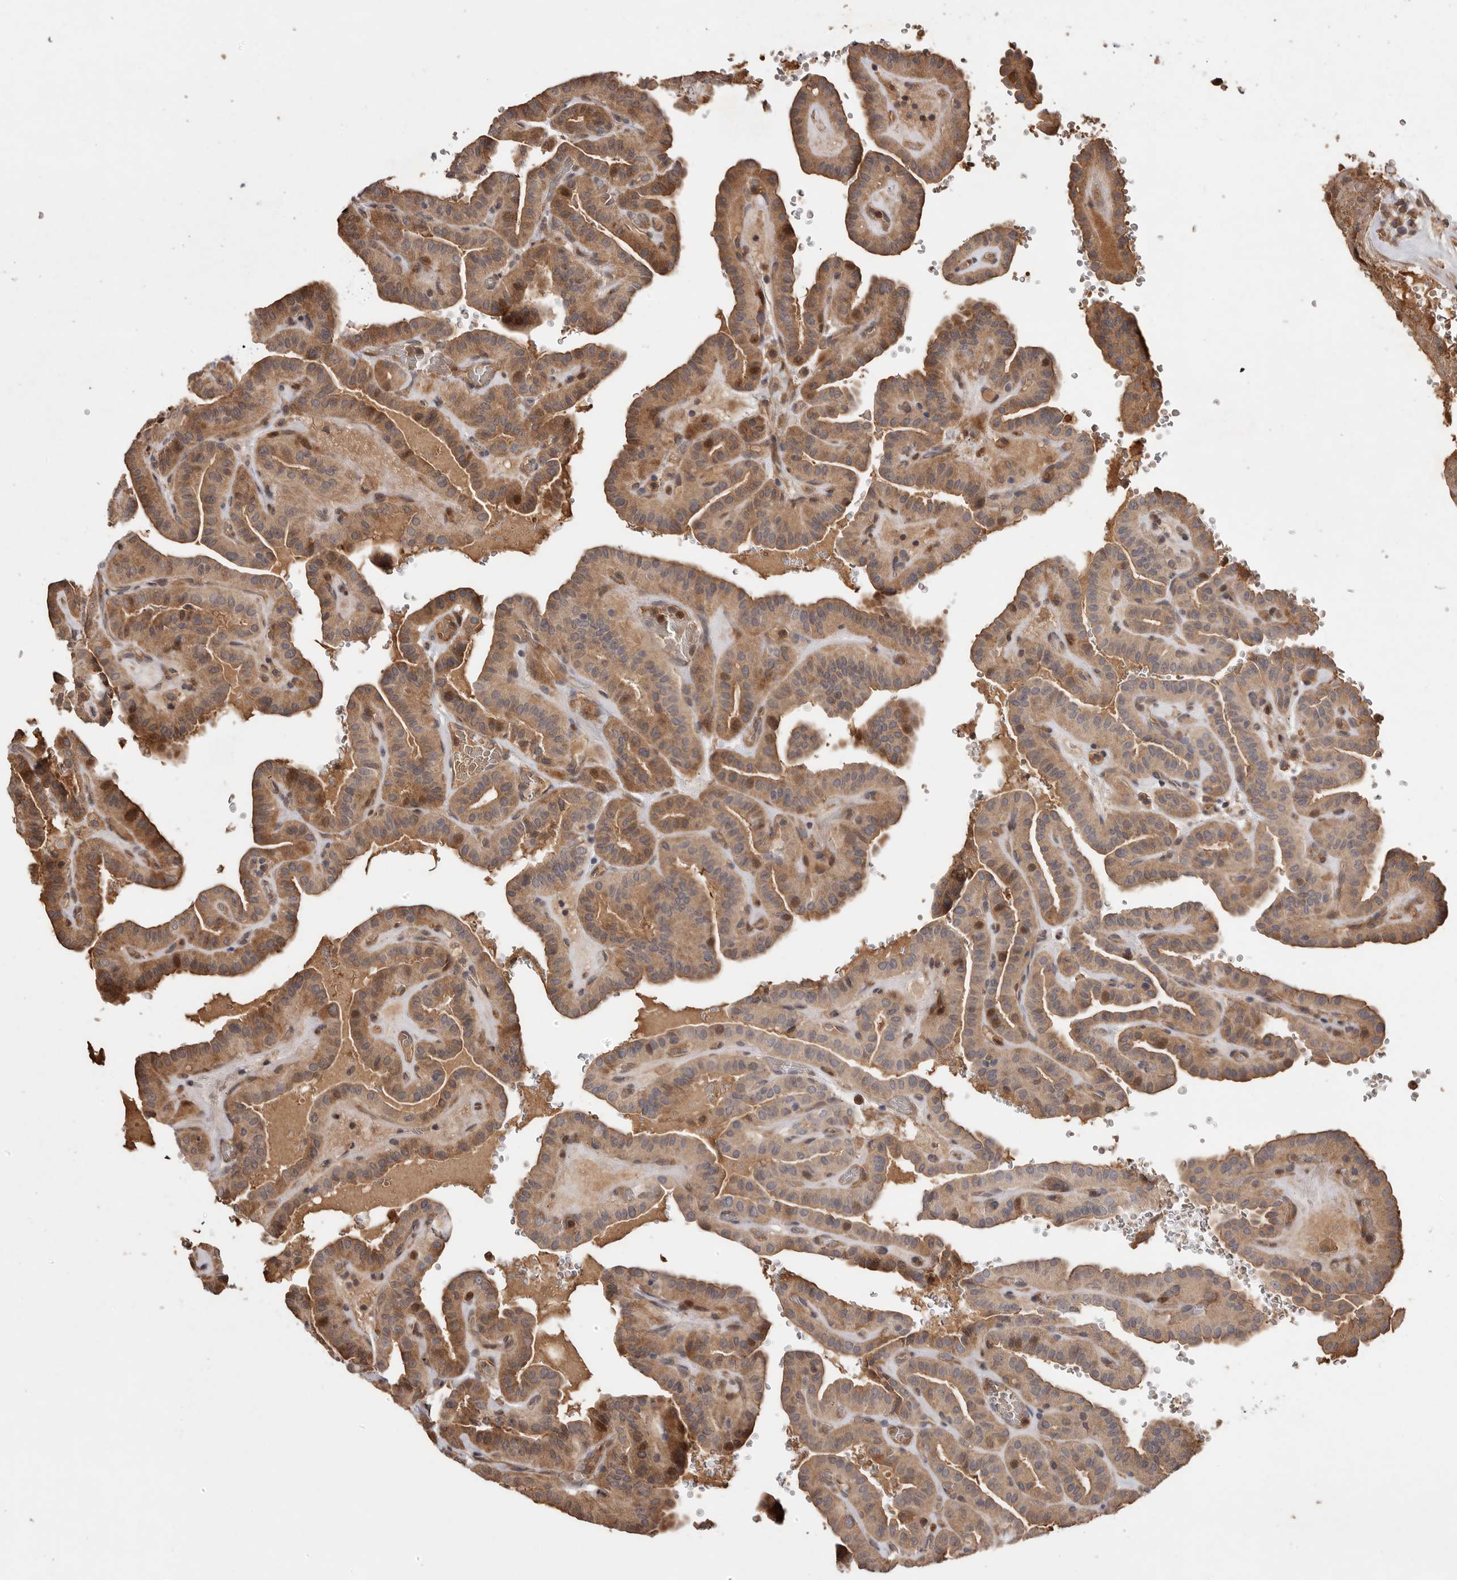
{"staining": {"intensity": "moderate", "quantity": ">75%", "location": "cytoplasmic/membranous"}, "tissue": "thyroid cancer", "cell_type": "Tumor cells", "image_type": "cancer", "snomed": [{"axis": "morphology", "description": "Papillary adenocarcinoma, NOS"}, {"axis": "topography", "description": "Thyroid gland"}], "caption": "Papillary adenocarcinoma (thyroid) stained with a protein marker exhibits moderate staining in tumor cells.", "gene": "VN1R4", "patient": {"sex": "male", "age": 77}}